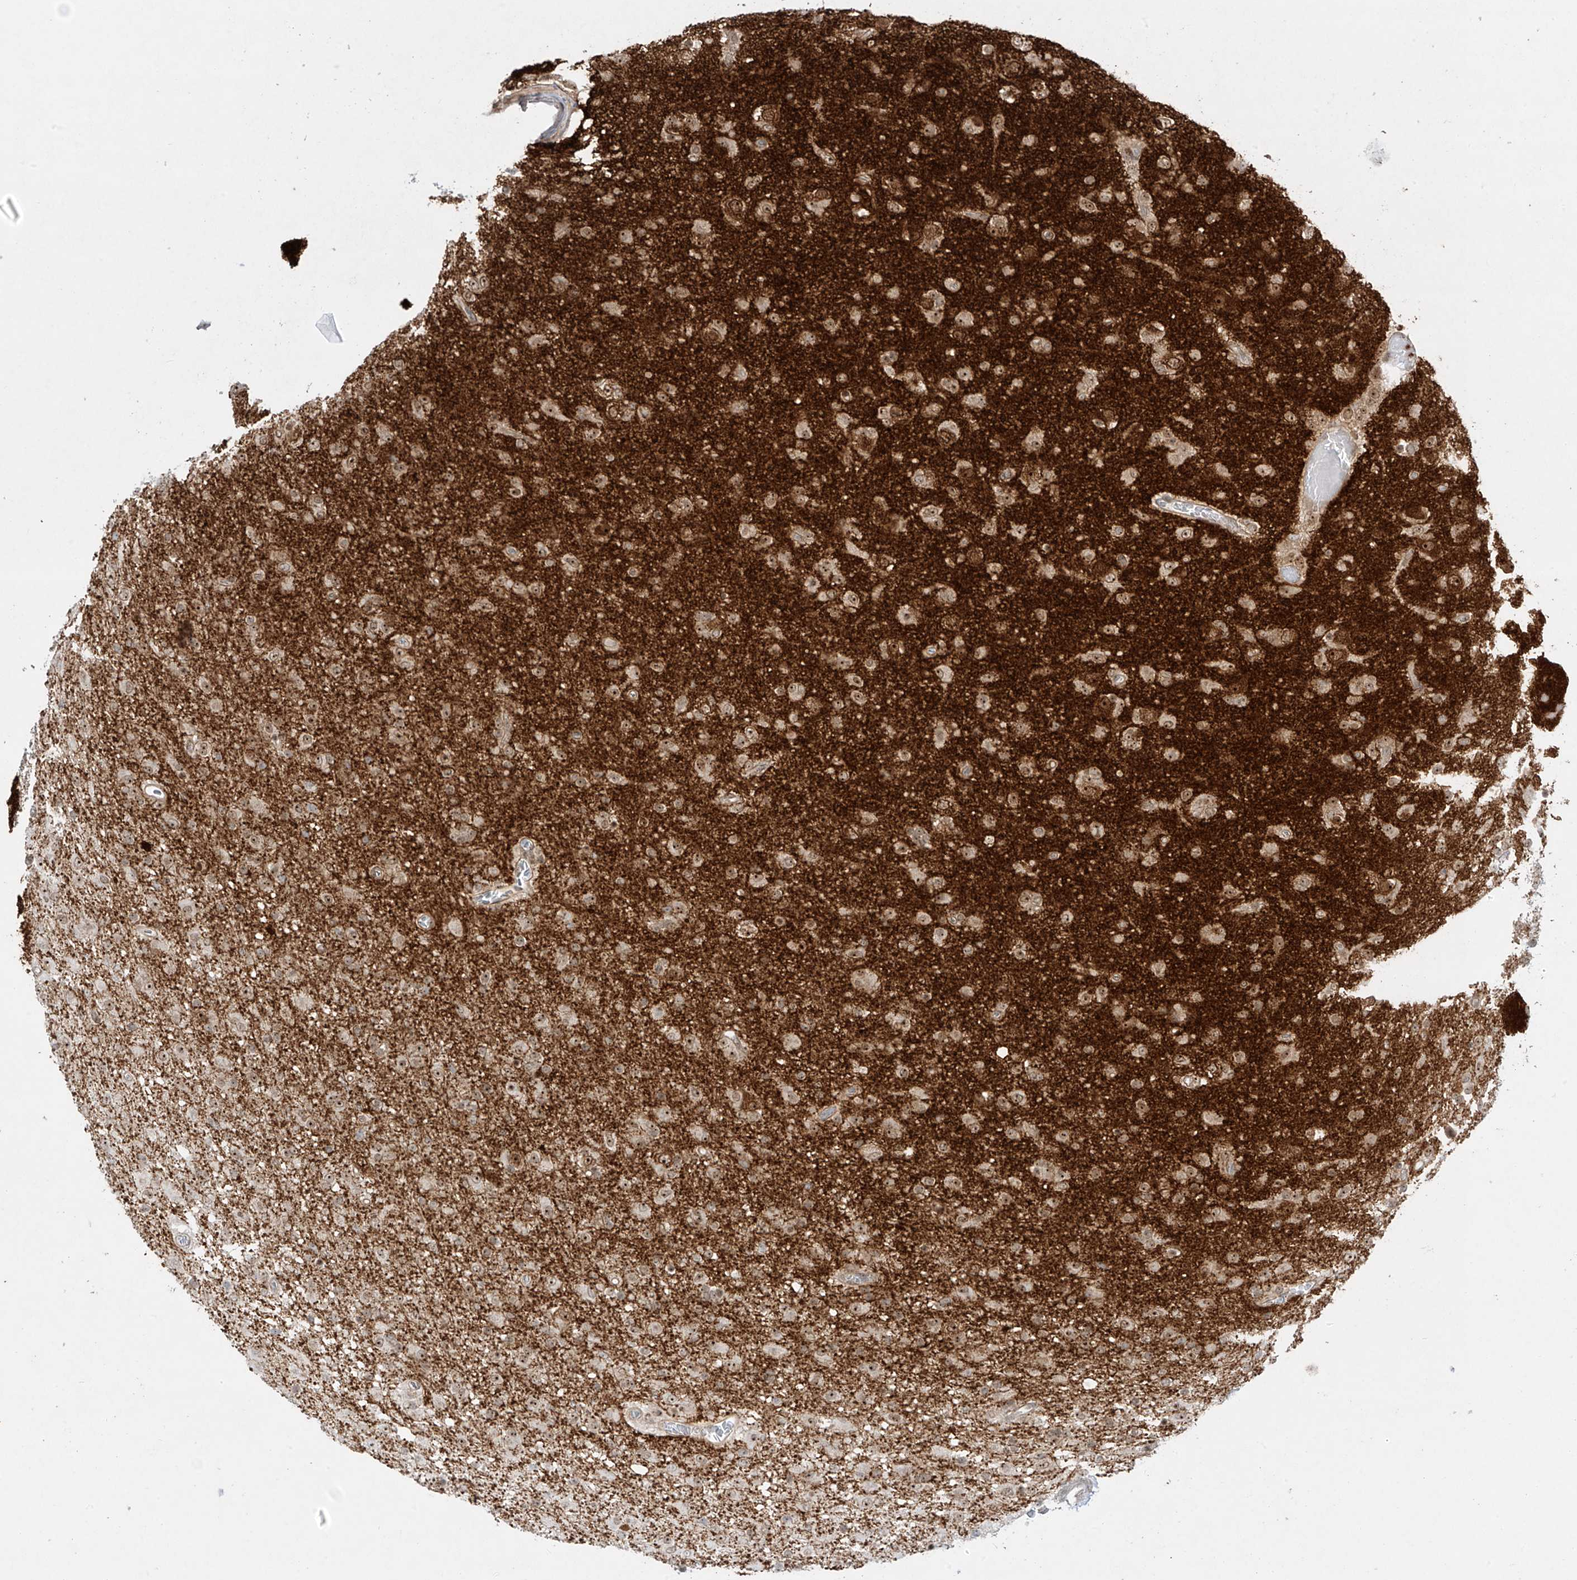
{"staining": {"intensity": "moderate", "quantity": ">75%", "location": "cytoplasmic/membranous,nuclear"}, "tissue": "glioma", "cell_type": "Tumor cells", "image_type": "cancer", "snomed": [{"axis": "morphology", "description": "Glioma, malignant, Low grade"}, {"axis": "topography", "description": "Brain"}], "caption": "Glioma stained with a brown dye exhibits moderate cytoplasmic/membranous and nuclear positive staining in about >75% of tumor cells.", "gene": "ZNF512", "patient": {"sex": "male", "age": 65}}